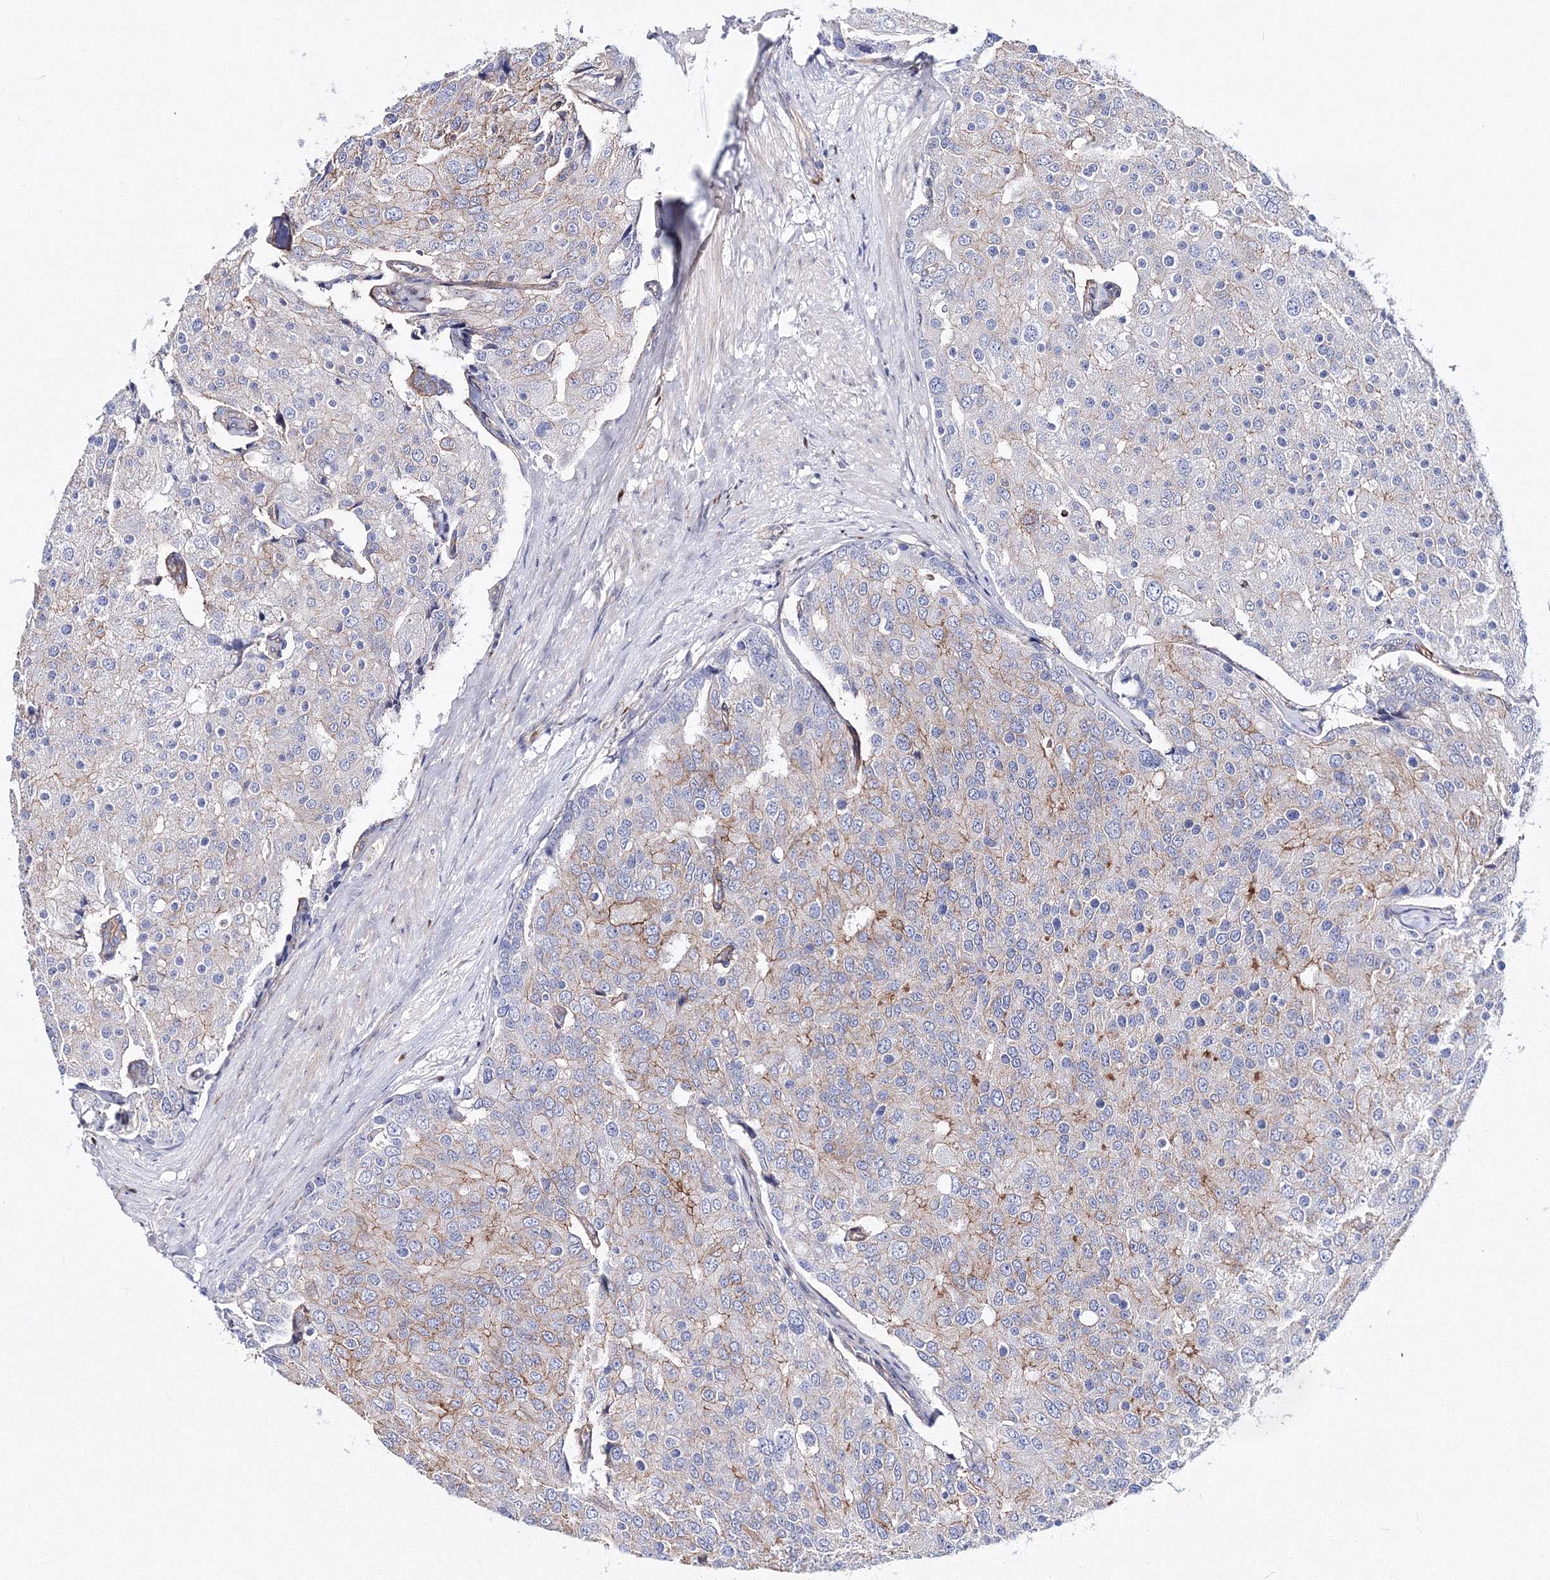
{"staining": {"intensity": "weak", "quantity": "<25%", "location": "cytoplasmic/membranous"}, "tissue": "prostate cancer", "cell_type": "Tumor cells", "image_type": "cancer", "snomed": [{"axis": "morphology", "description": "Adenocarcinoma, High grade"}, {"axis": "topography", "description": "Prostate"}], "caption": "This is an immunohistochemistry image of prostate cancer (adenocarcinoma (high-grade)). There is no positivity in tumor cells.", "gene": "C11orf52", "patient": {"sex": "male", "age": 50}}